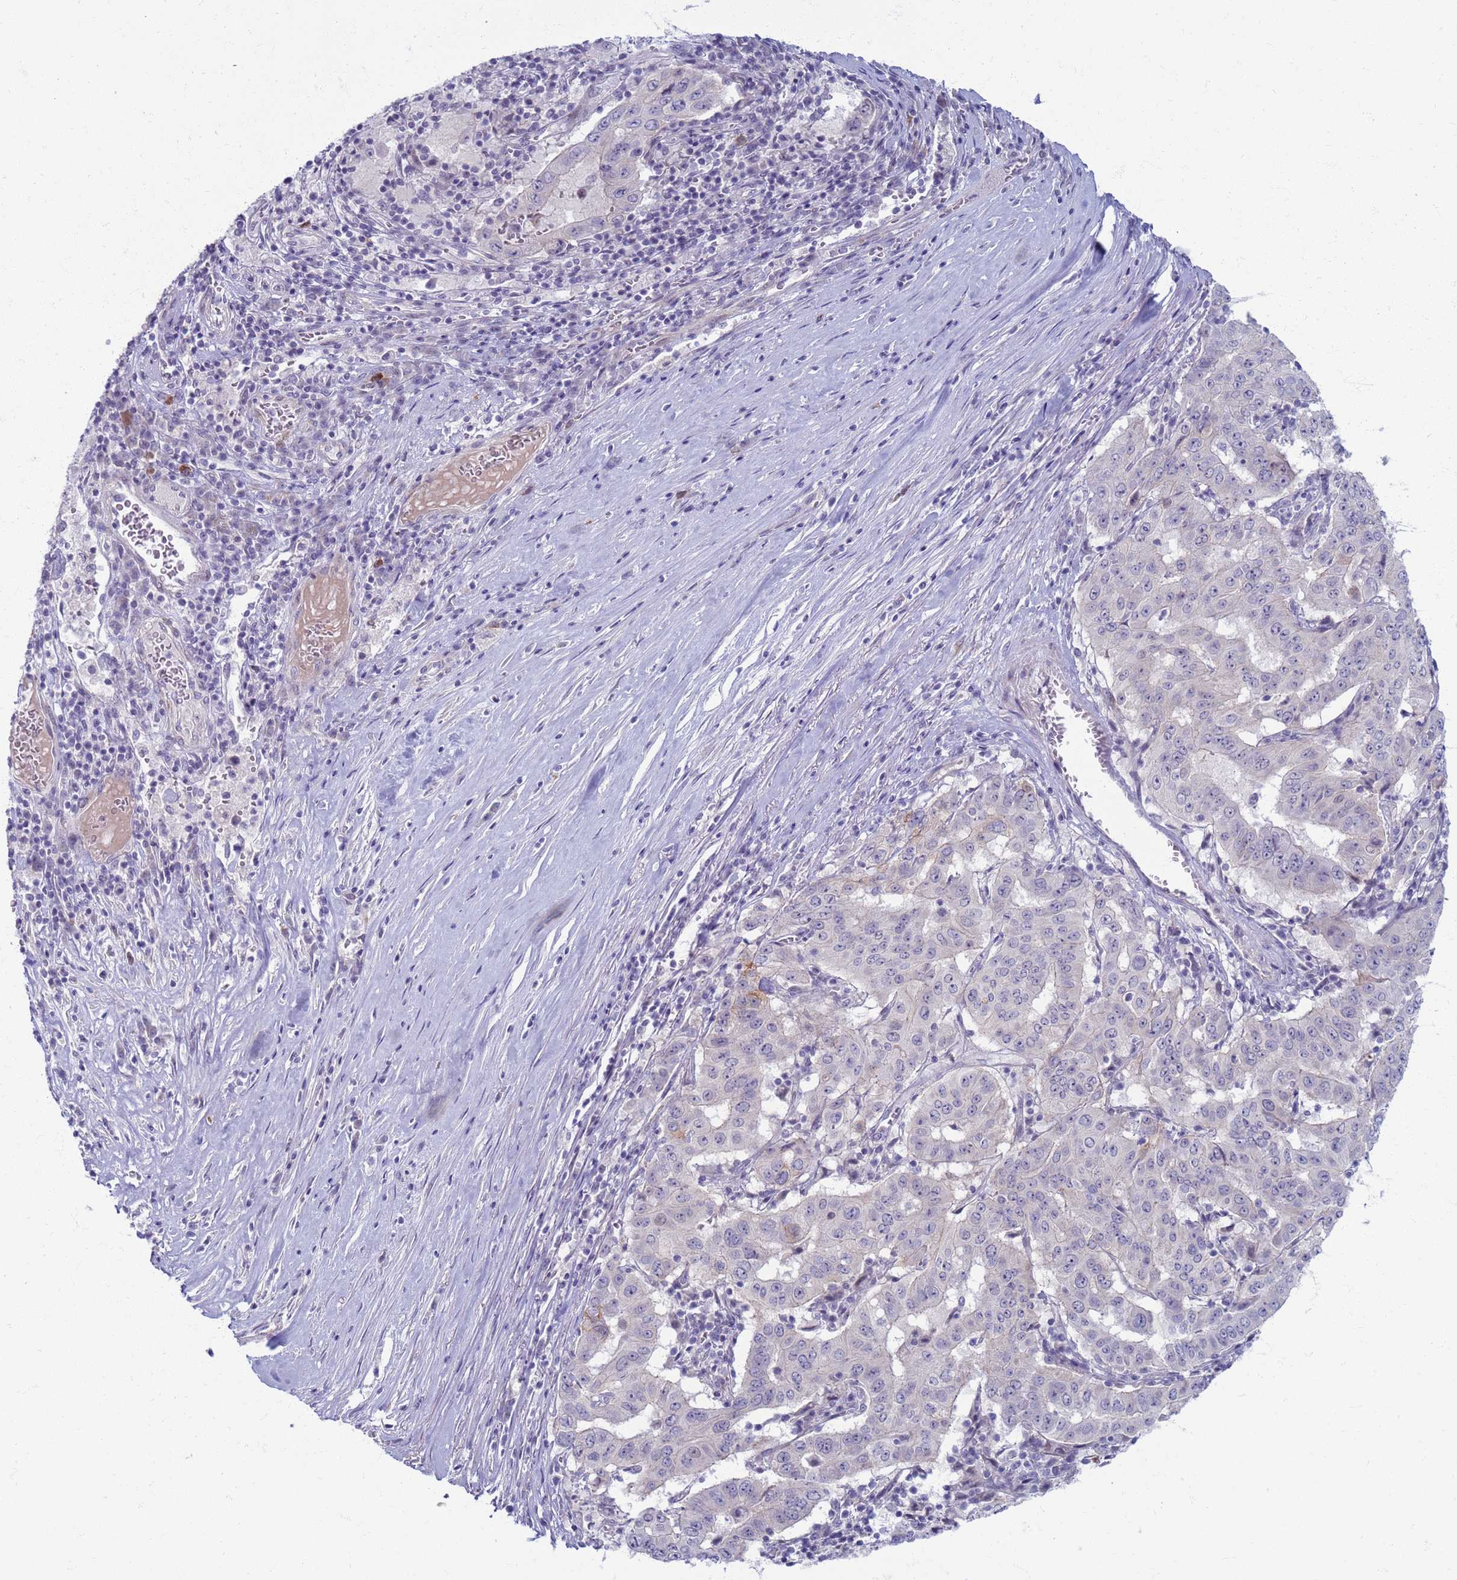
{"staining": {"intensity": "negative", "quantity": "none", "location": "none"}, "tissue": "pancreatic cancer", "cell_type": "Tumor cells", "image_type": "cancer", "snomed": [{"axis": "morphology", "description": "Adenocarcinoma, NOS"}, {"axis": "topography", "description": "Pancreas"}], "caption": "The immunohistochemistry (IHC) image has no significant staining in tumor cells of pancreatic cancer (adenocarcinoma) tissue. (Immunohistochemistry (ihc), brightfield microscopy, high magnification).", "gene": "CLCA2", "patient": {"sex": "male", "age": 63}}